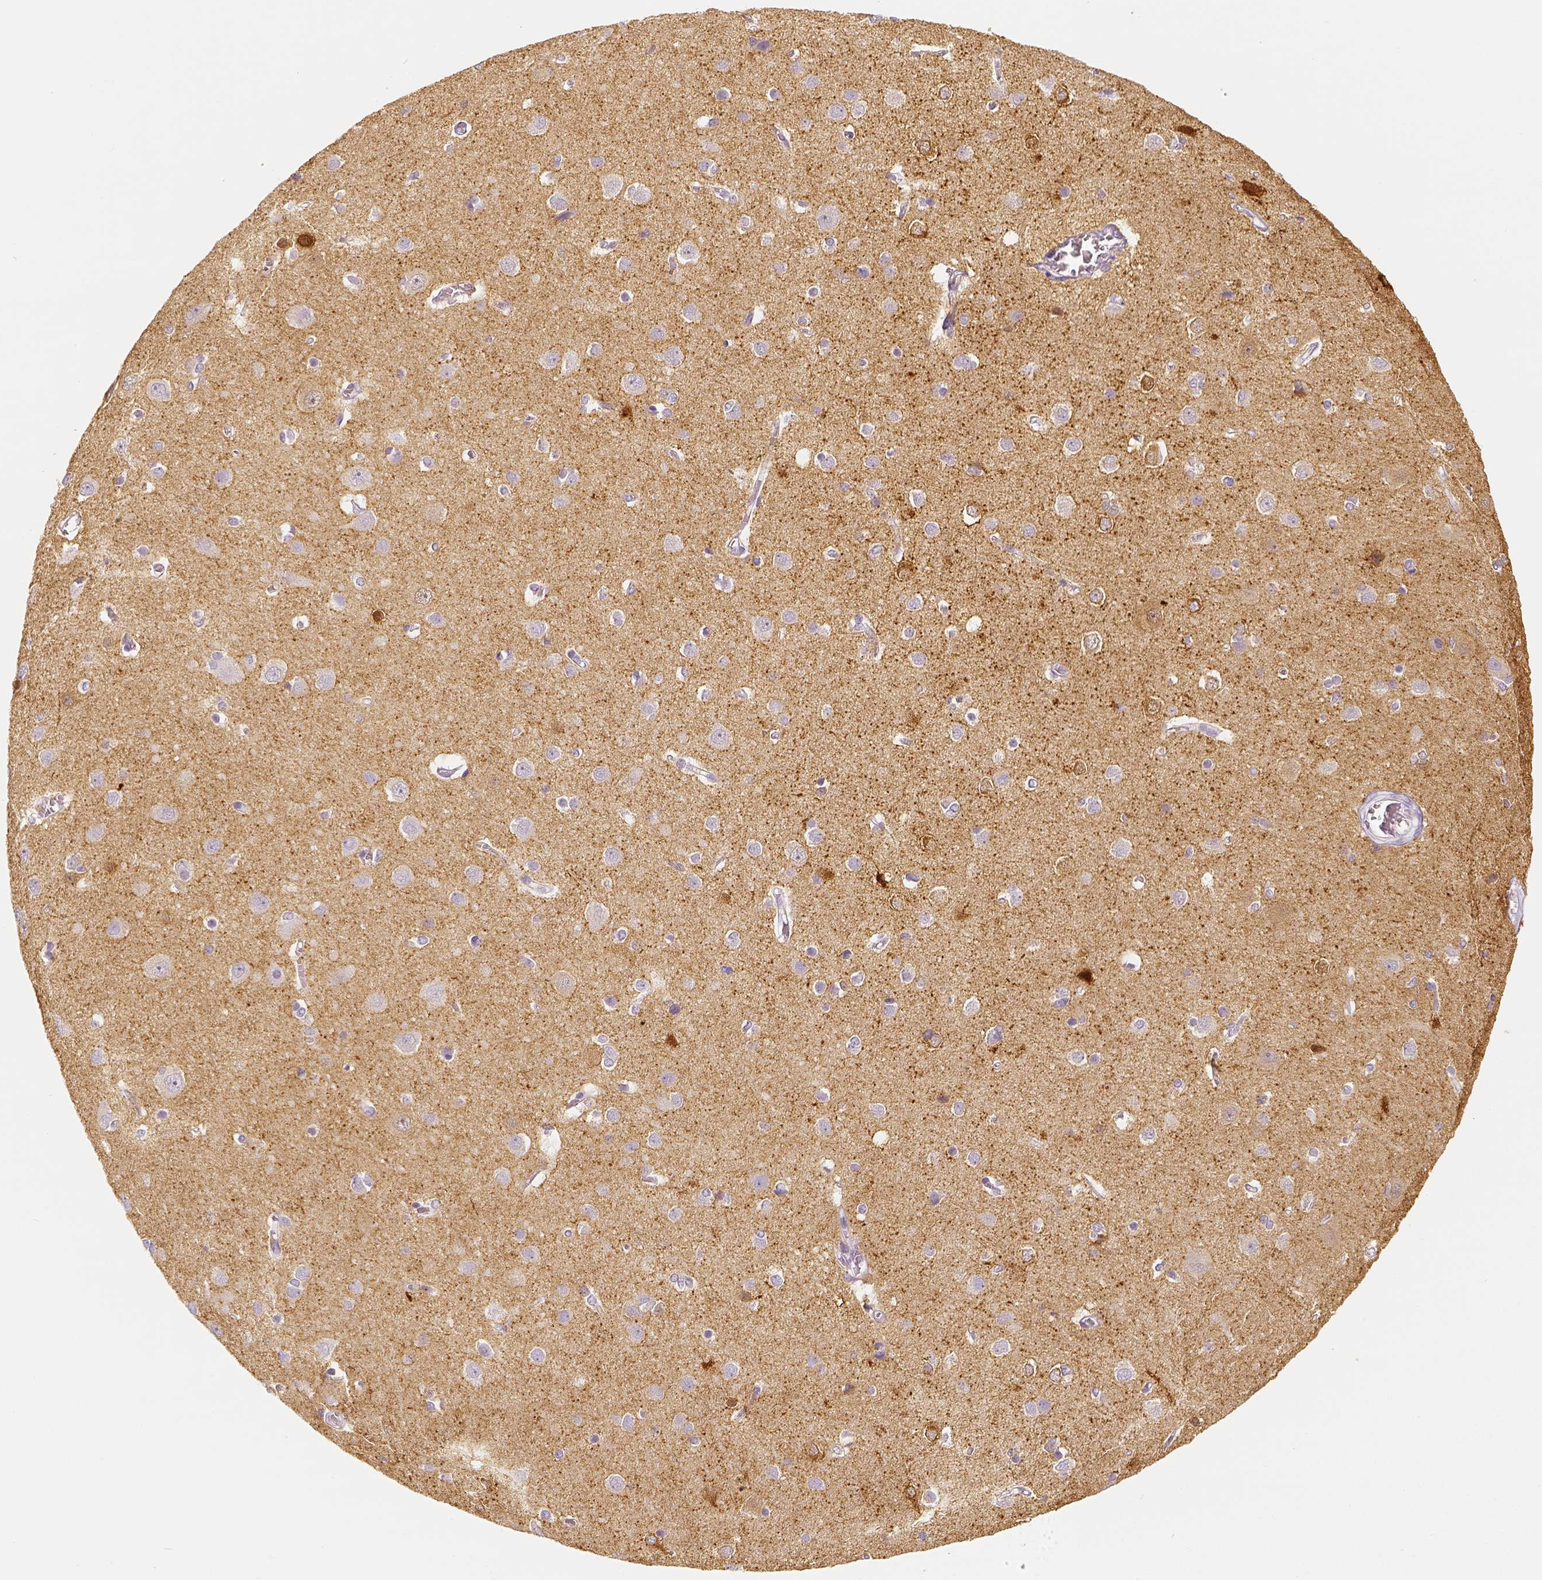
{"staining": {"intensity": "negative", "quantity": "none", "location": "none"}, "tissue": "cerebral cortex", "cell_type": "Endothelial cells", "image_type": "normal", "snomed": [{"axis": "morphology", "description": "Normal tissue, NOS"}, {"axis": "topography", "description": "Cerebral cortex"}], "caption": "A photomicrograph of cerebral cortex stained for a protein reveals no brown staining in endothelial cells.", "gene": "NECAB2", "patient": {"sex": "male", "age": 37}}